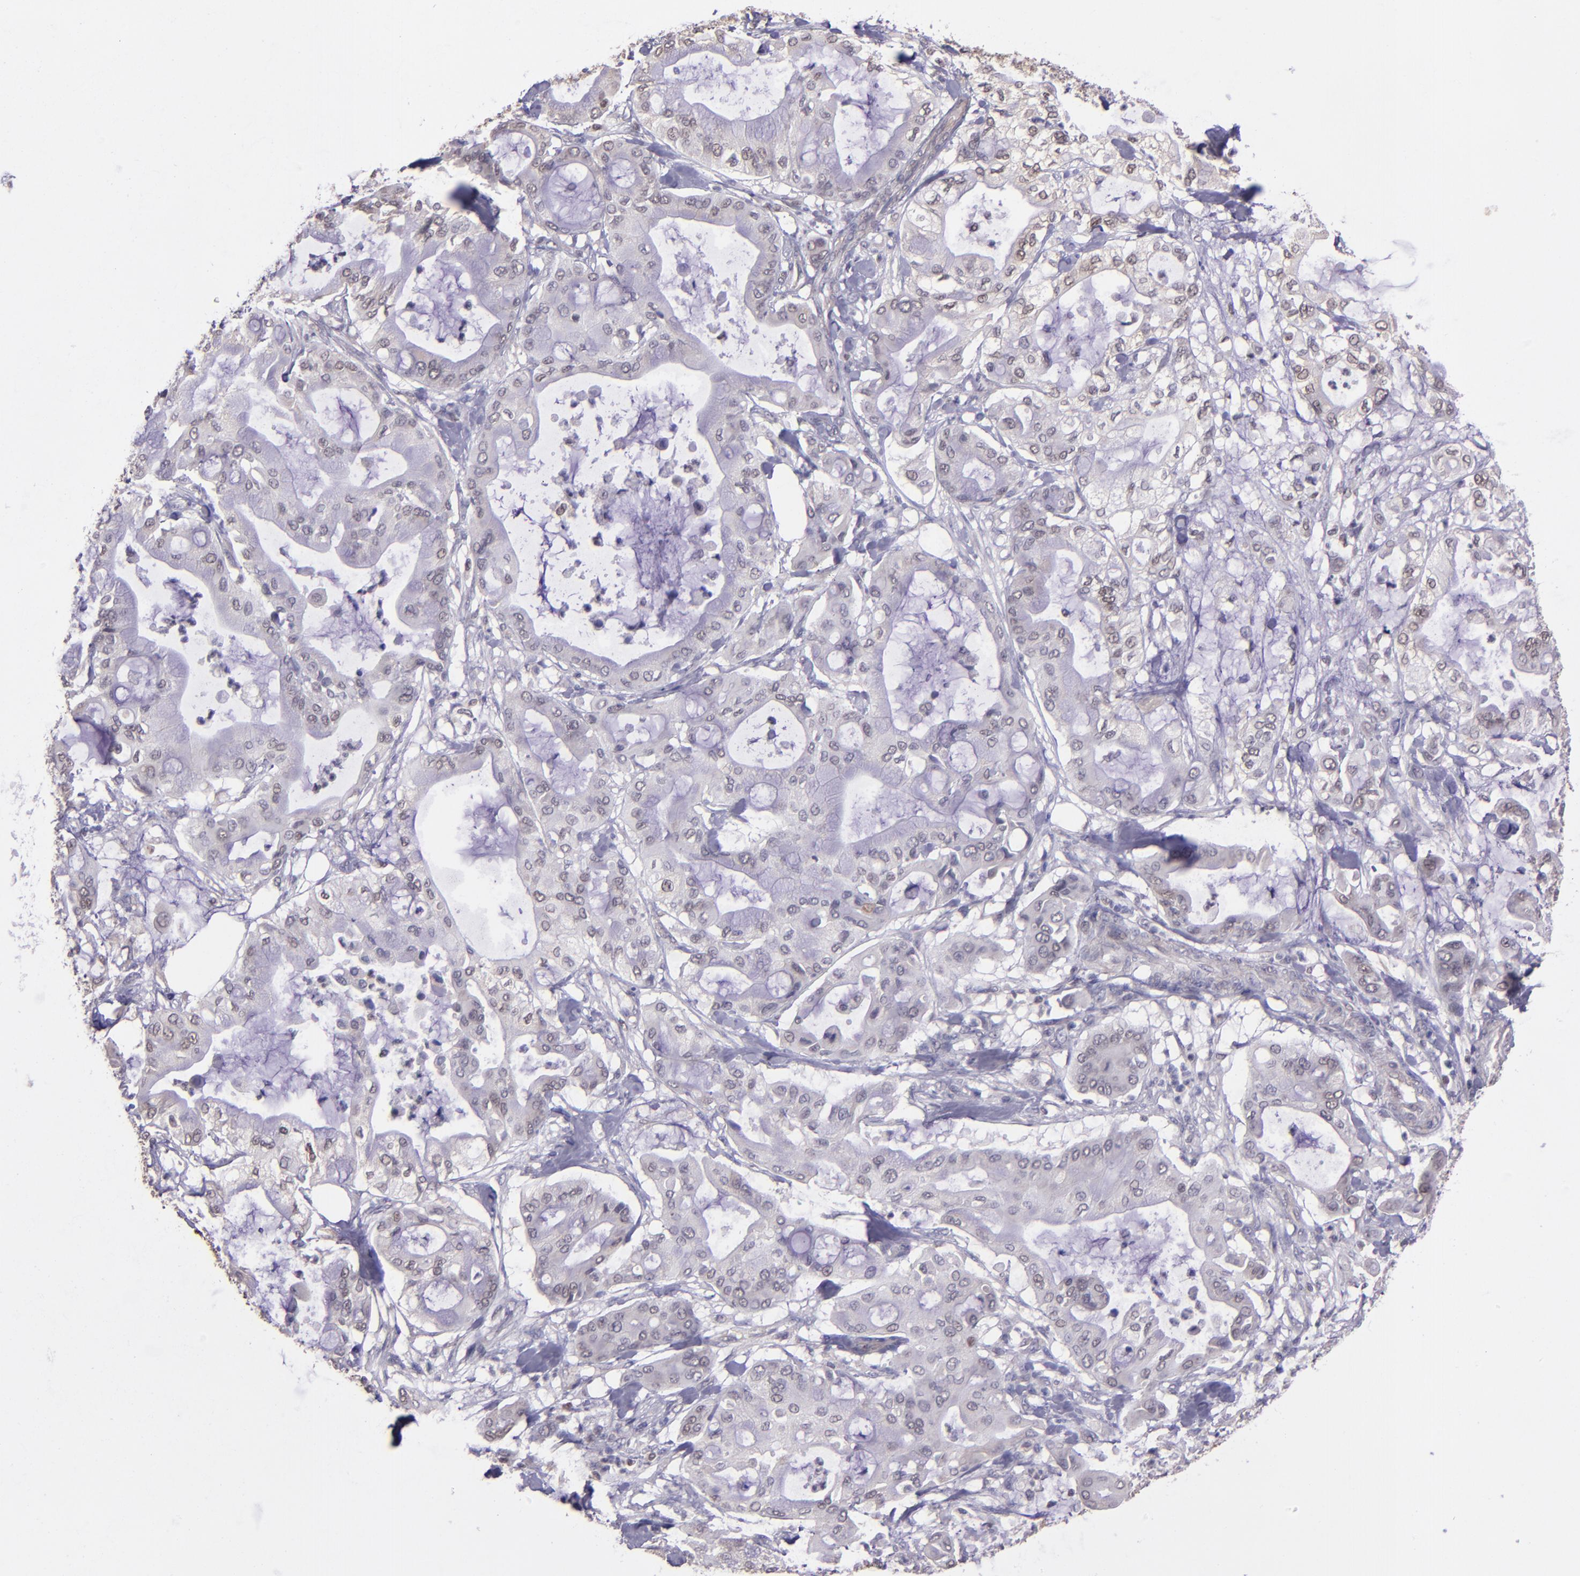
{"staining": {"intensity": "weak", "quantity": "<25%", "location": "nuclear"}, "tissue": "pancreatic cancer", "cell_type": "Tumor cells", "image_type": "cancer", "snomed": [{"axis": "morphology", "description": "Adenocarcinoma, NOS"}, {"axis": "morphology", "description": "Adenocarcinoma, metastatic, NOS"}, {"axis": "topography", "description": "Lymph node"}, {"axis": "topography", "description": "Pancreas"}, {"axis": "topography", "description": "Duodenum"}], "caption": "A micrograph of human pancreatic cancer is negative for staining in tumor cells.", "gene": "ELF1", "patient": {"sex": "female", "age": 64}}